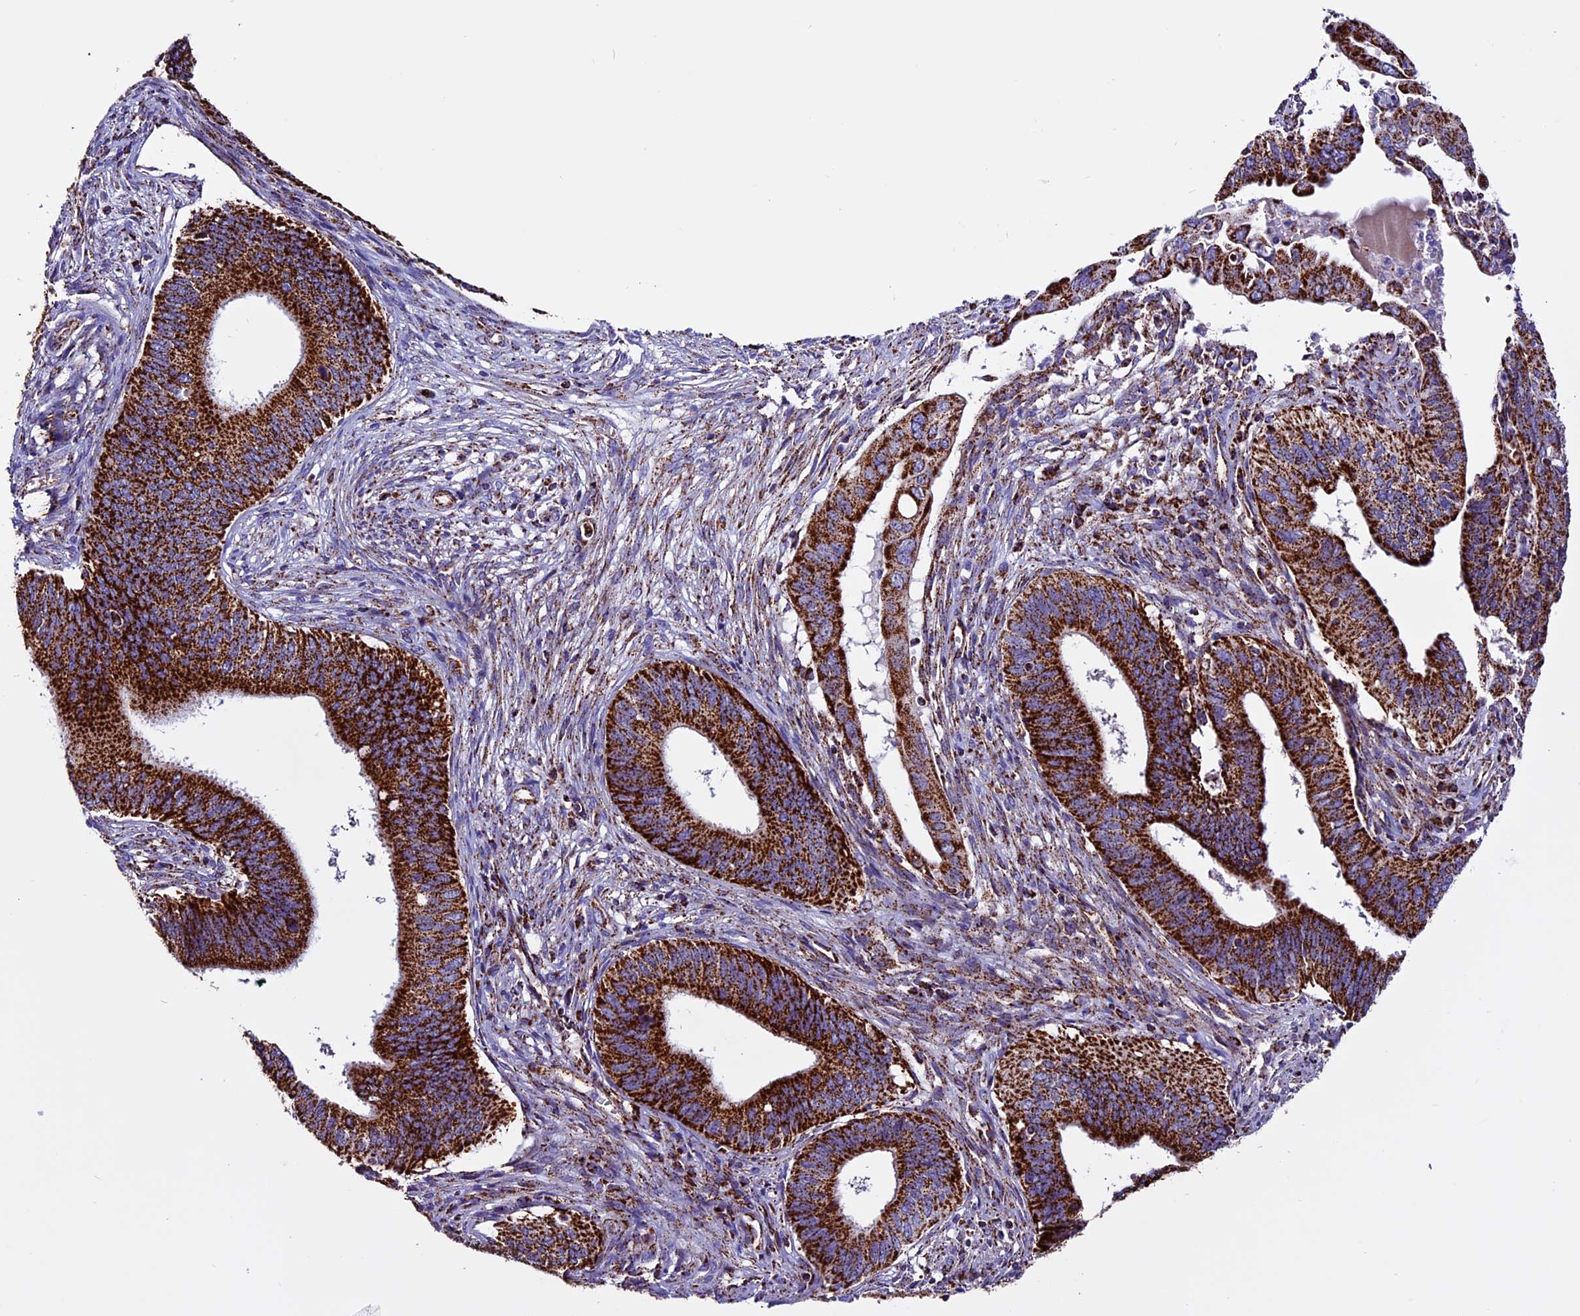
{"staining": {"intensity": "strong", "quantity": ">75%", "location": "cytoplasmic/membranous"}, "tissue": "cervical cancer", "cell_type": "Tumor cells", "image_type": "cancer", "snomed": [{"axis": "morphology", "description": "Adenocarcinoma, NOS"}, {"axis": "topography", "description": "Cervix"}], "caption": "Immunohistochemistry staining of cervical cancer (adenocarcinoma), which shows high levels of strong cytoplasmic/membranous staining in about >75% of tumor cells indicating strong cytoplasmic/membranous protein expression. The staining was performed using DAB (brown) for protein detection and nuclei were counterstained in hematoxylin (blue).", "gene": "CX3CL1", "patient": {"sex": "female", "age": 42}}